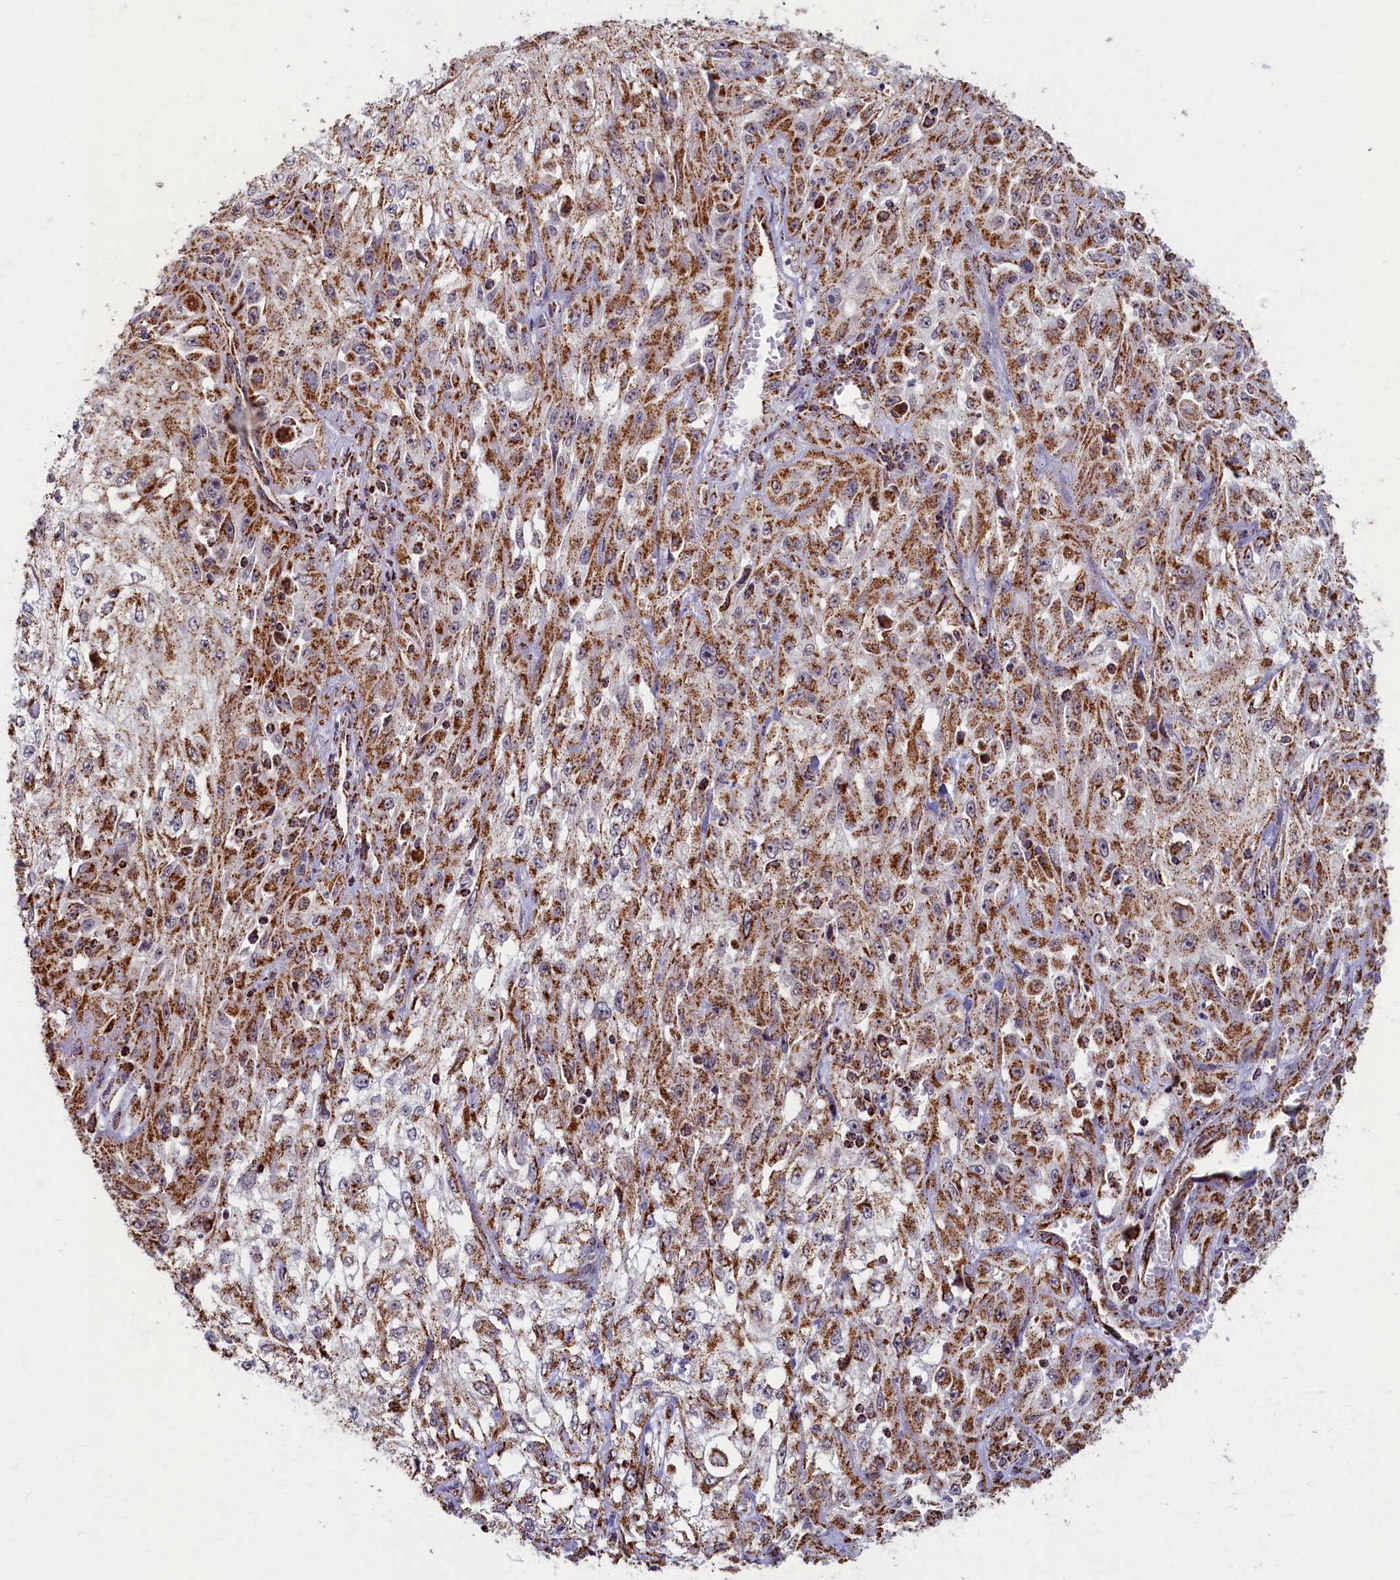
{"staining": {"intensity": "strong", "quantity": ">75%", "location": "cytoplasmic/membranous"}, "tissue": "skin cancer", "cell_type": "Tumor cells", "image_type": "cancer", "snomed": [{"axis": "morphology", "description": "Squamous cell carcinoma, NOS"}, {"axis": "morphology", "description": "Squamous cell carcinoma, metastatic, NOS"}, {"axis": "topography", "description": "Skin"}, {"axis": "topography", "description": "Lymph node"}], "caption": "A photomicrograph of metastatic squamous cell carcinoma (skin) stained for a protein reveals strong cytoplasmic/membranous brown staining in tumor cells.", "gene": "SPR", "patient": {"sex": "male", "age": 75}}